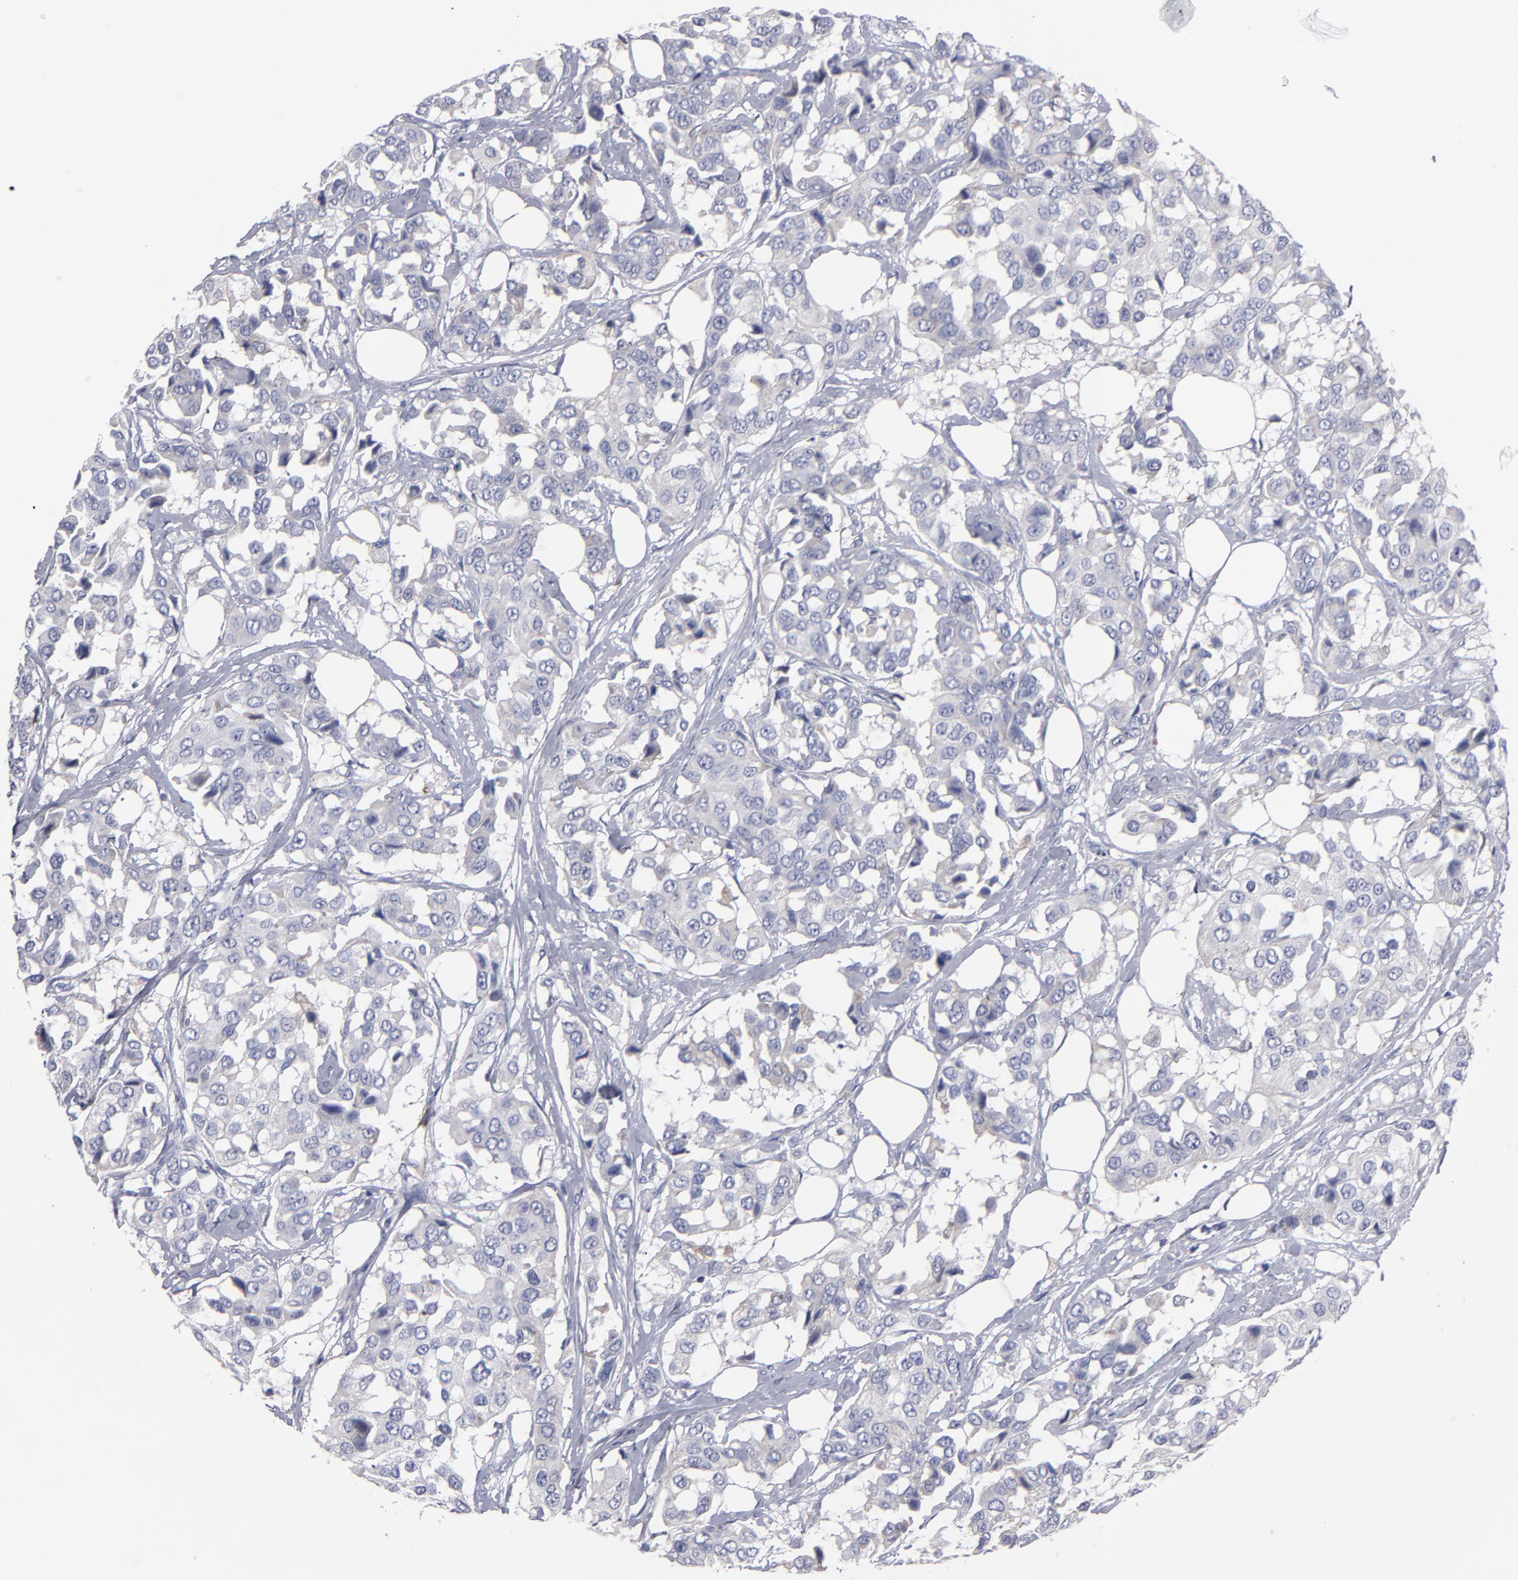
{"staining": {"intensity": "weak", "quantity": "<25%", "location": "cytoplasmic/membranous"}, "tissue": "breast cancer", "cell_type": "Tumor cells", "image_type": "cancer", "snomed": [{"axis": "morphology", "description": "Duct carcinoma"}, {"axis": "topography", "description": "Breast"}], "caption": "Immunohistochemistry (IHC) of human breast cancer (intraductal carcinoma) displays no staining in tumor cells.", "gene": "CCDC80", "patient": {"sex": "female", "age": 80}}